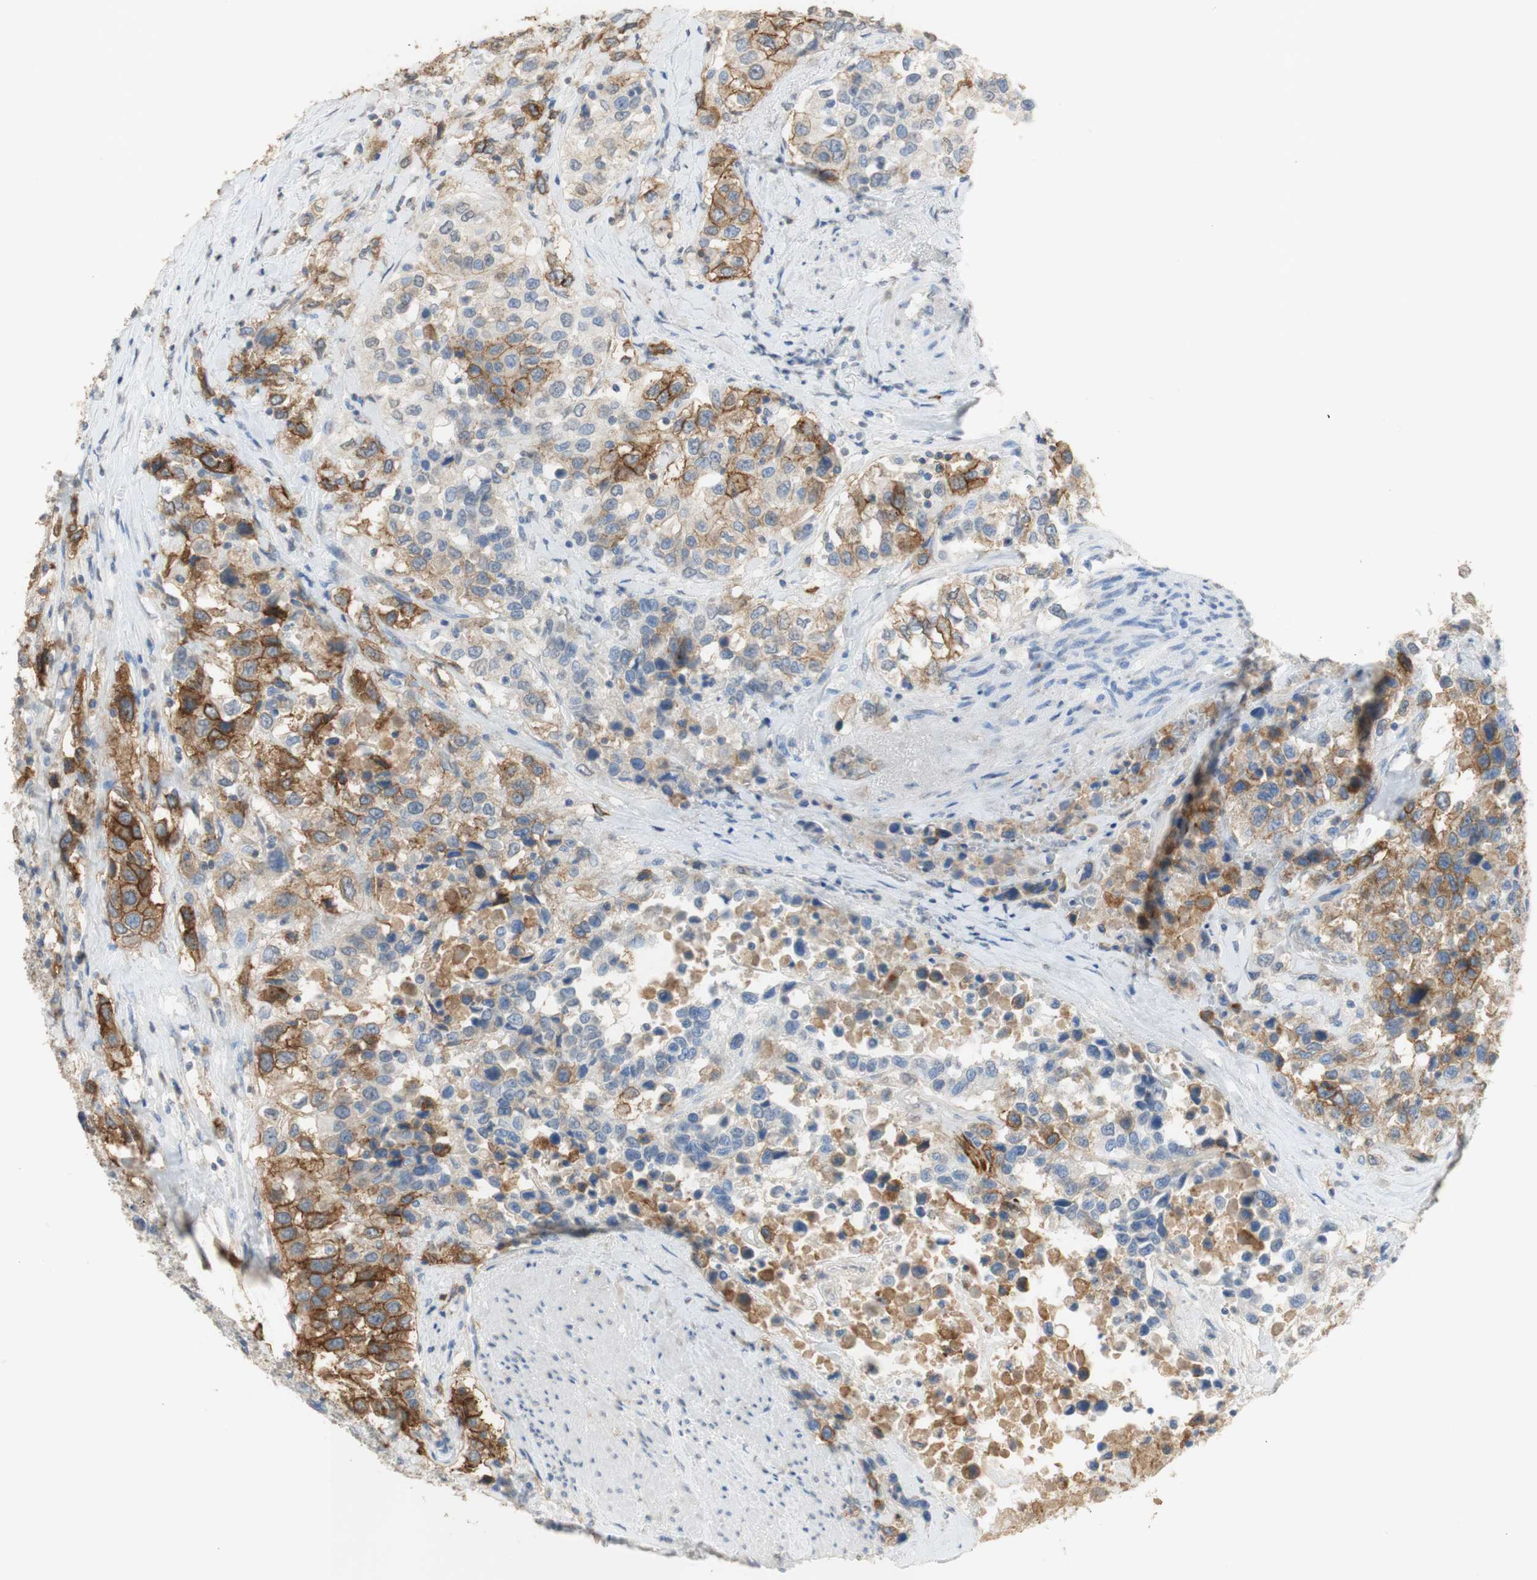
{"staining": {"intensity": "moderate", "quantity": "25%-75%", "location": "cytoplasmic/membranous"}, "tissue": "urothelial cancer", "cell_type": "Tumor cells", "image_type": "cancer", "snomed": [{"axis": "morphology", "description": "Urothelial carcinoma, High grade"}, {"axis": "topography", "description": "Urinary bladder"}], "caption": "Human urothelial cancer stained with a protein marker displays moderate staining in tumor cells.", "gene": "L1CAM", "patient": {"sex": "female", "age": 80}}